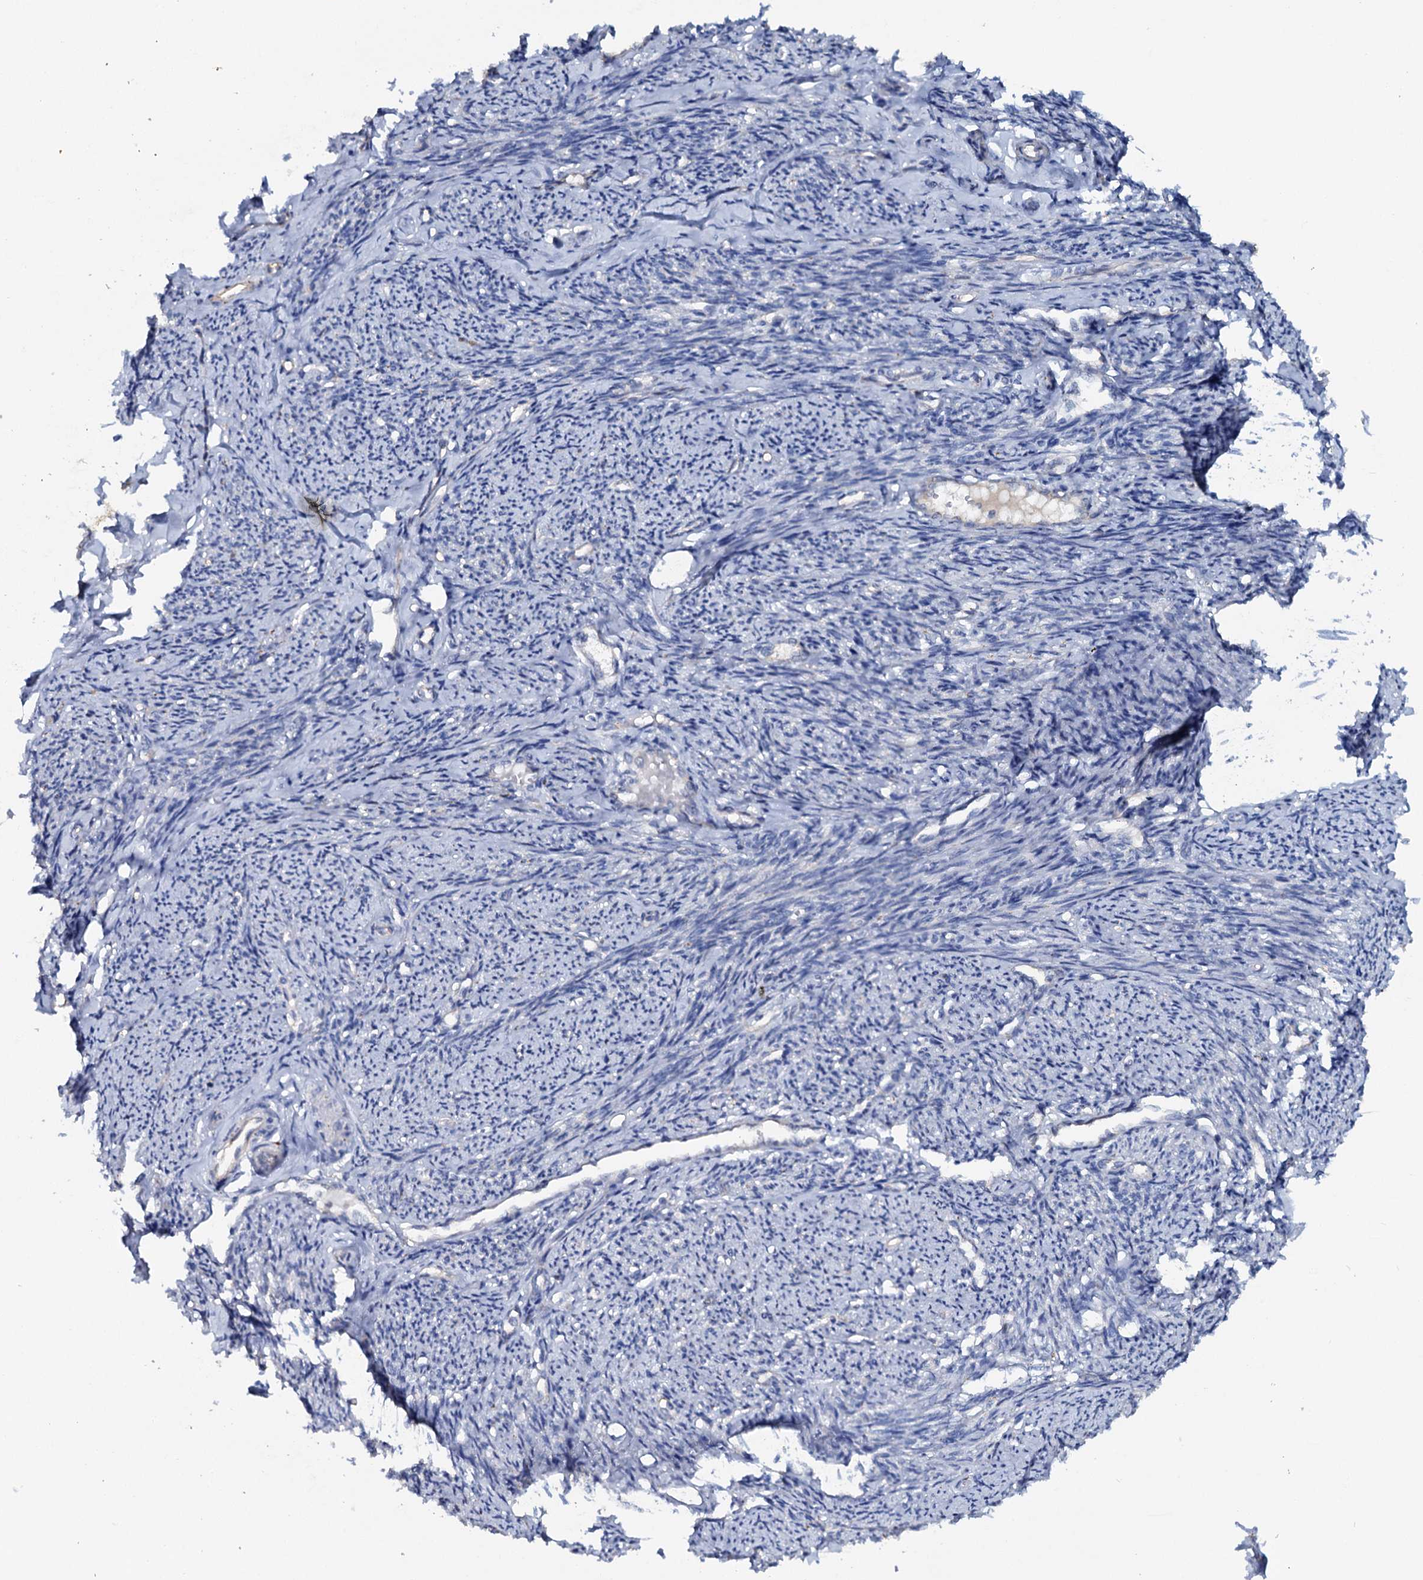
{"staining": {"intensity": "weak", "quantity": "<25%", "location": "cytoplasmic/membranous"}, "tissue": "smooth muscle", "cell_type": "Smooth muscle cells", "image_type": "normal", "snomed": [{"axis": "morphology", "description": "Normal tissue, NOS"}, {"axis": "topography", "description": "Smooth muscle"}, {"axis": "topography", "description": "Uterus"}], "caption": "Normal smooth muscle was stained to show a protein in brown. There is no significant staining in smooth muscle cells.", "gene": "IL17RD", "patient": {"sex": "female", "age": 59}}